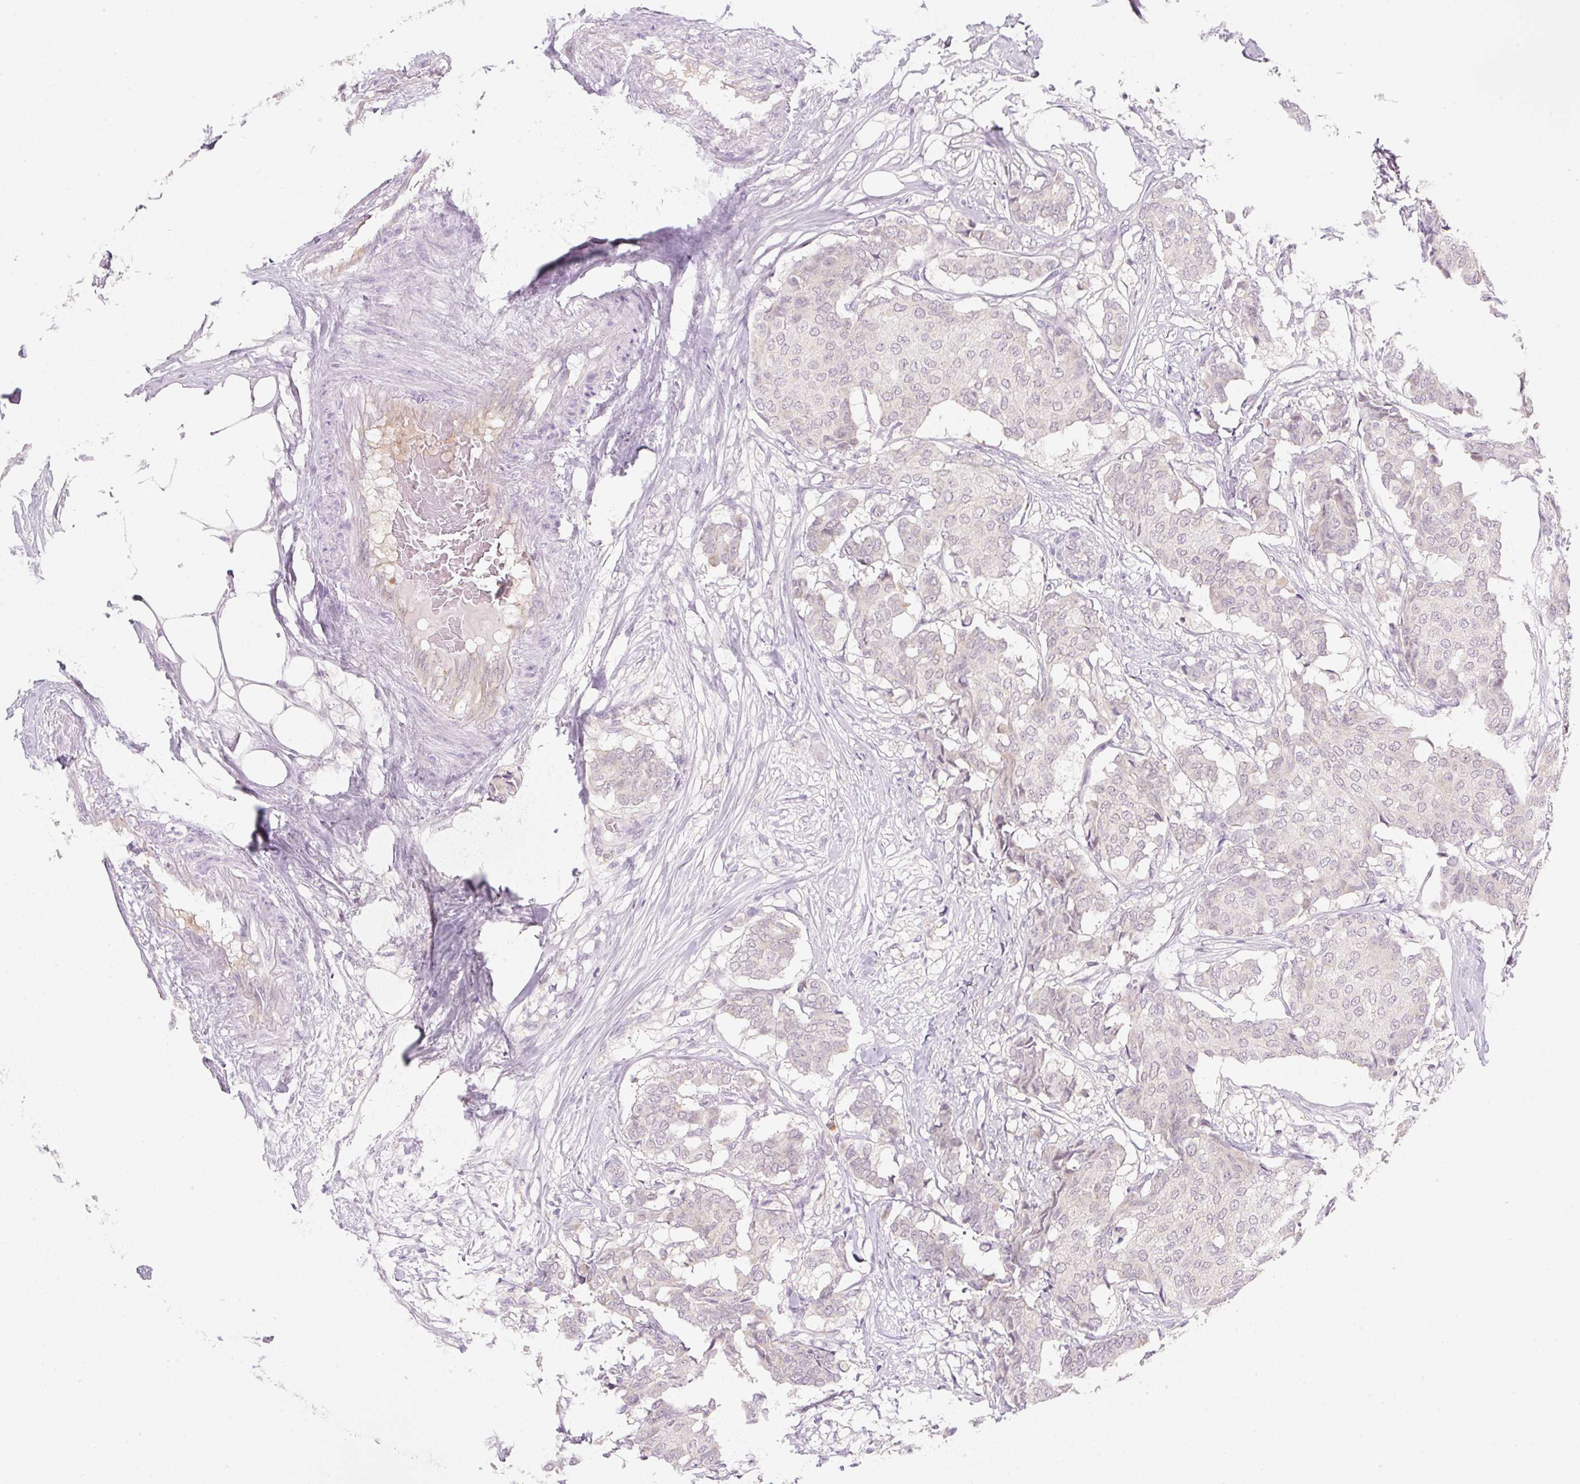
{"staining": {"intensity": "weak", "quantity": "<25%", "location": "cytoplasmic/membranous"}, "tissue": "breast cancer", "cell_type": "Tumor cells", "image_type": "cancer", "snomed": [{"axis": "morphology", "description": "Duct carcinoma"}, {"axis": "topography", "description": "Breast"}], "caption": "Human breast invasive ductal carcinoma stained for a protein using immunohistochemistry (IHC) shows no staining in tumor cells.", "gene": "OMA1", "patient": {"sex": "female", "age": 75}}